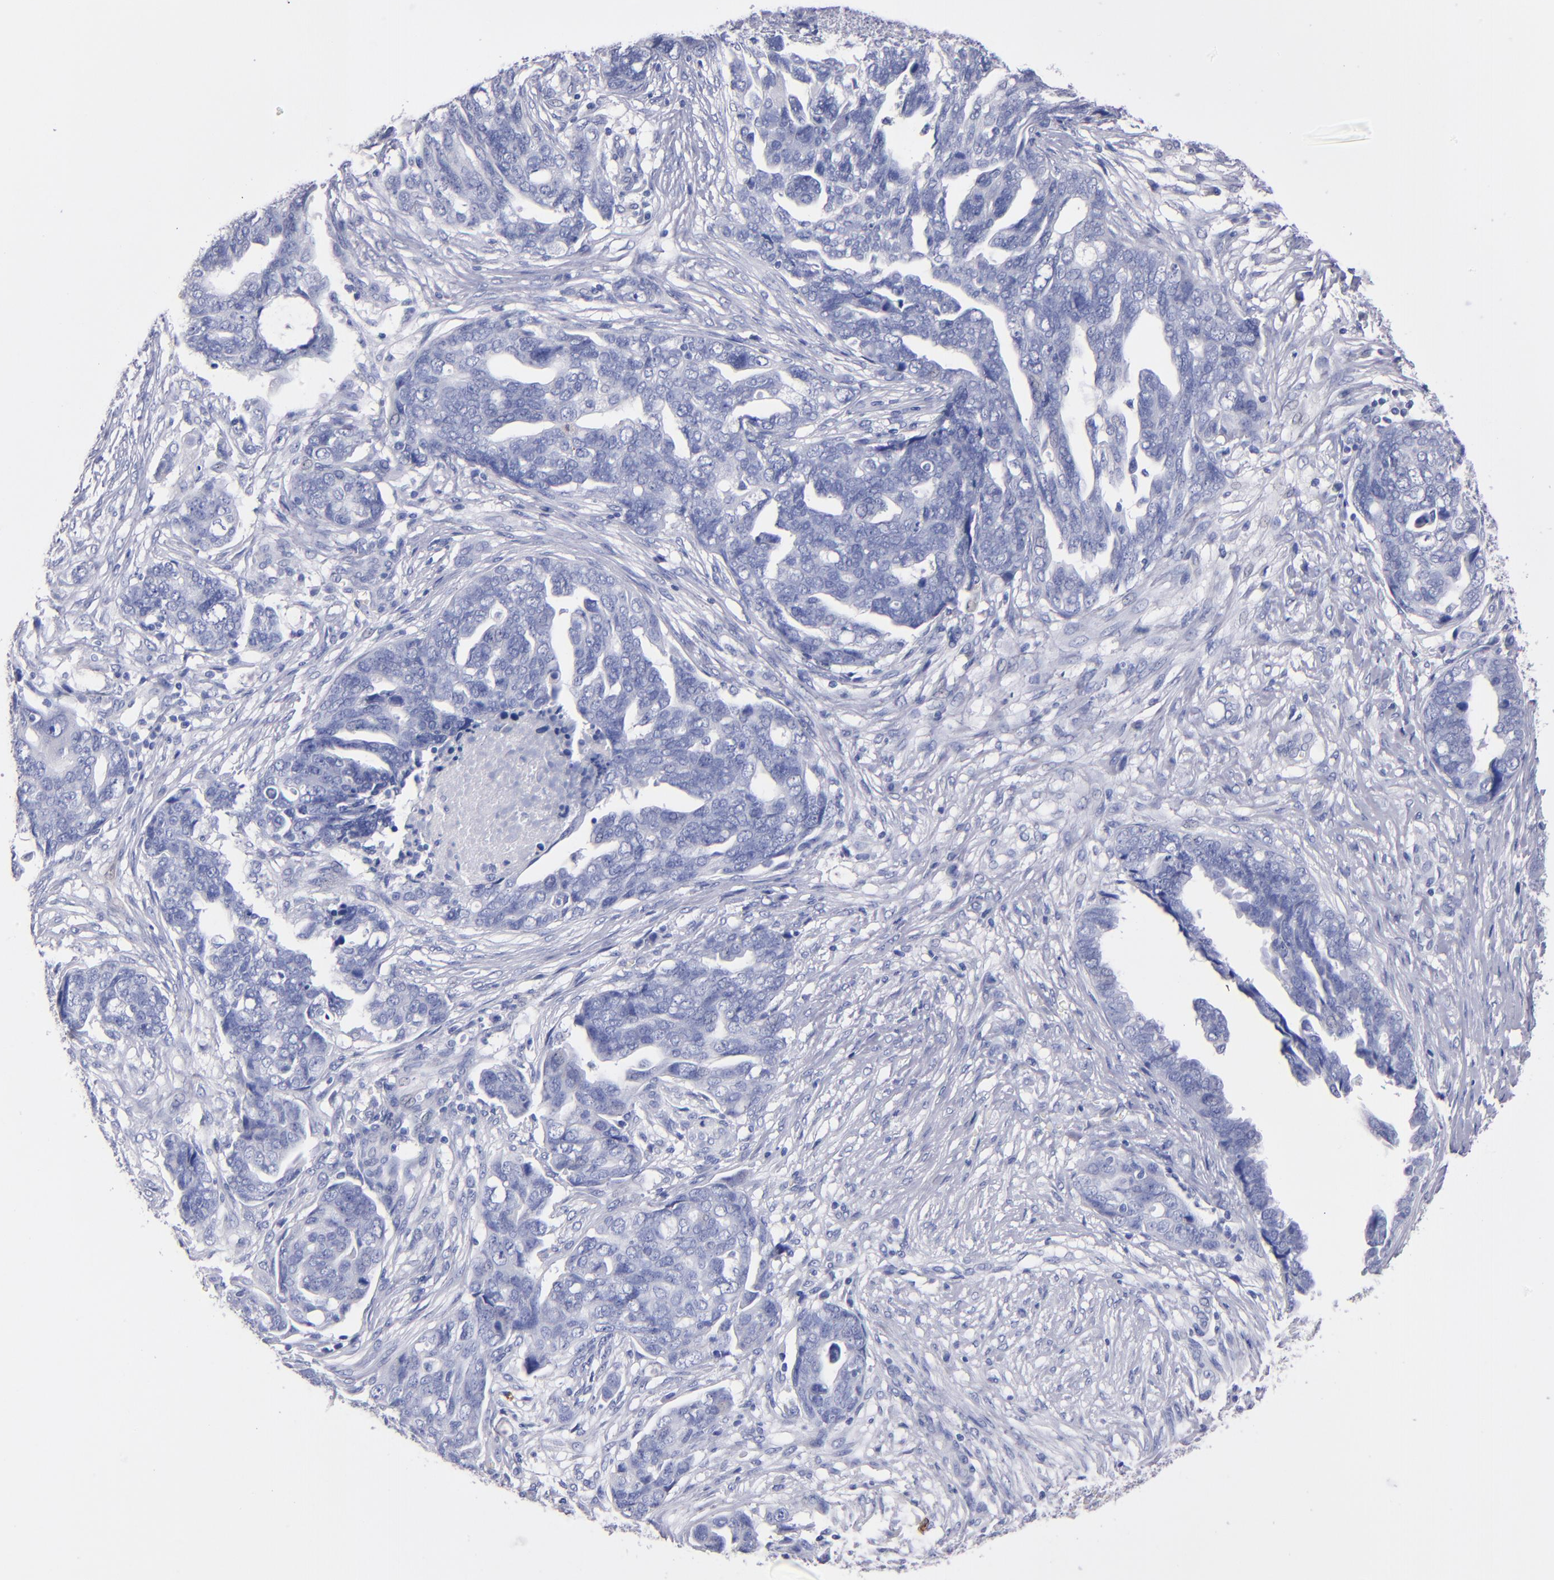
{"staining": {"intensity": "negative", "quantity": "none", "location": "none"}, "tissue": "ovarian cancer", "cell_type": "Tumor cells", "image_type": "cancer", "snomed": [{"axis": "morphology", "description": "Normal tissue, NOS"}, {"axis": "morphology", "description": "Cystadenocarcinoma, serous, NOS"}, {"axis": "topography", "description": "Fallopian tube"}, {"axis": "topography", "description": "Ovary"}], "caption": "Protein analysis of ovarian serous cystadenocarcinoma shows no significant expression in tumor cells. The staining was performed using DAB to visualize the protein expression in brown, while the nuclei were stained in blue with hematoxylin (Magnification: 20x).", "gene": "KIT", "patient": {"sex": "female", "age": 56}}